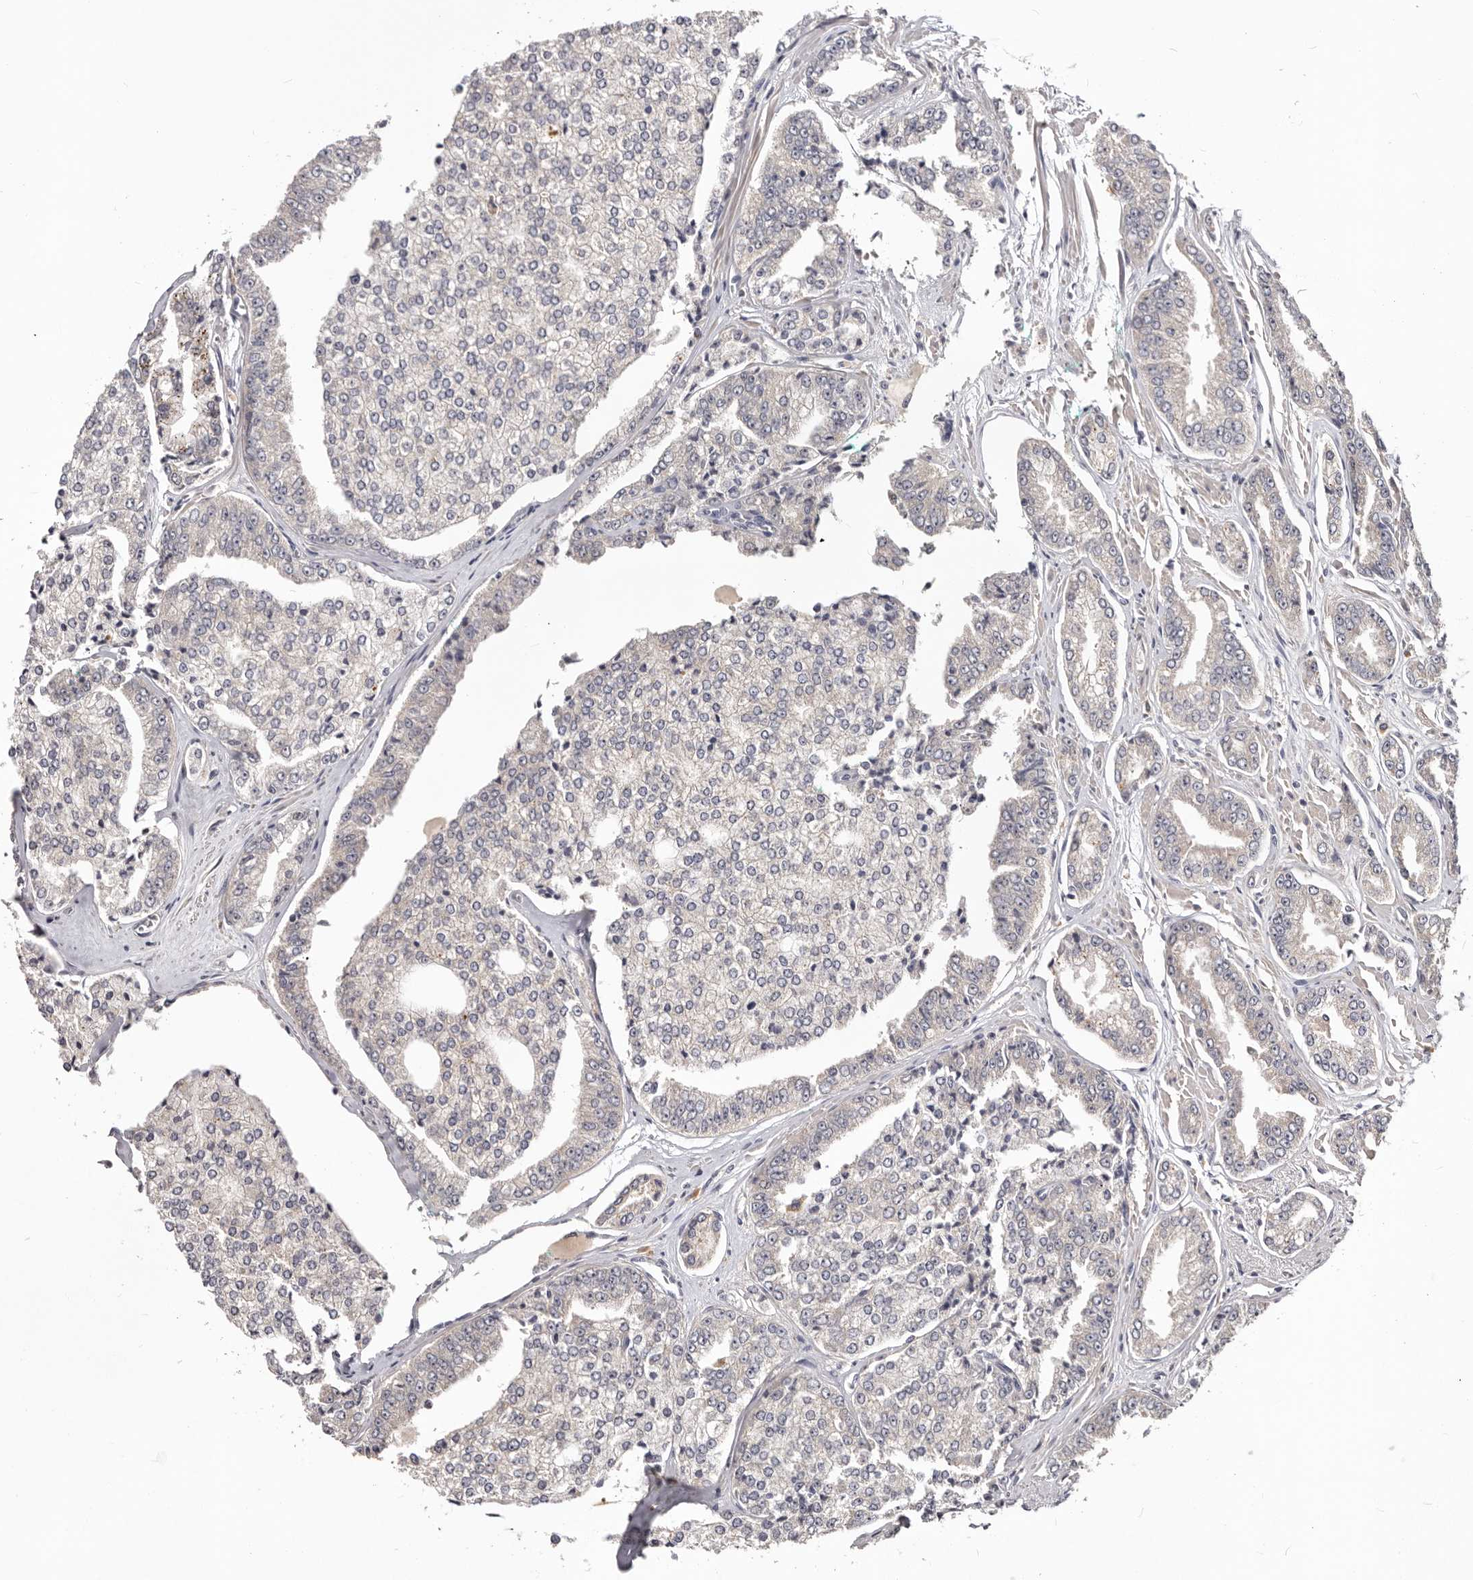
{"staining": {"intensity": "negative", "quantity": "none", "location": "none"}, "tissue": "prostate cancer", "cell_type": "Tumor cells", "image_type": "cancer", "snomed": [{"axis": "morphology", "description": "Adenocarcinoma, High grade"}, {"axis": "topography", "description": "Prostate"}], "caption": "Adenocarcinoma (high-grade) (prostate) stained for a protein using IHC reveals no expression tumor cells.", "gene": "CCDC190", "patient": {"sex": "male", "age": 71}}